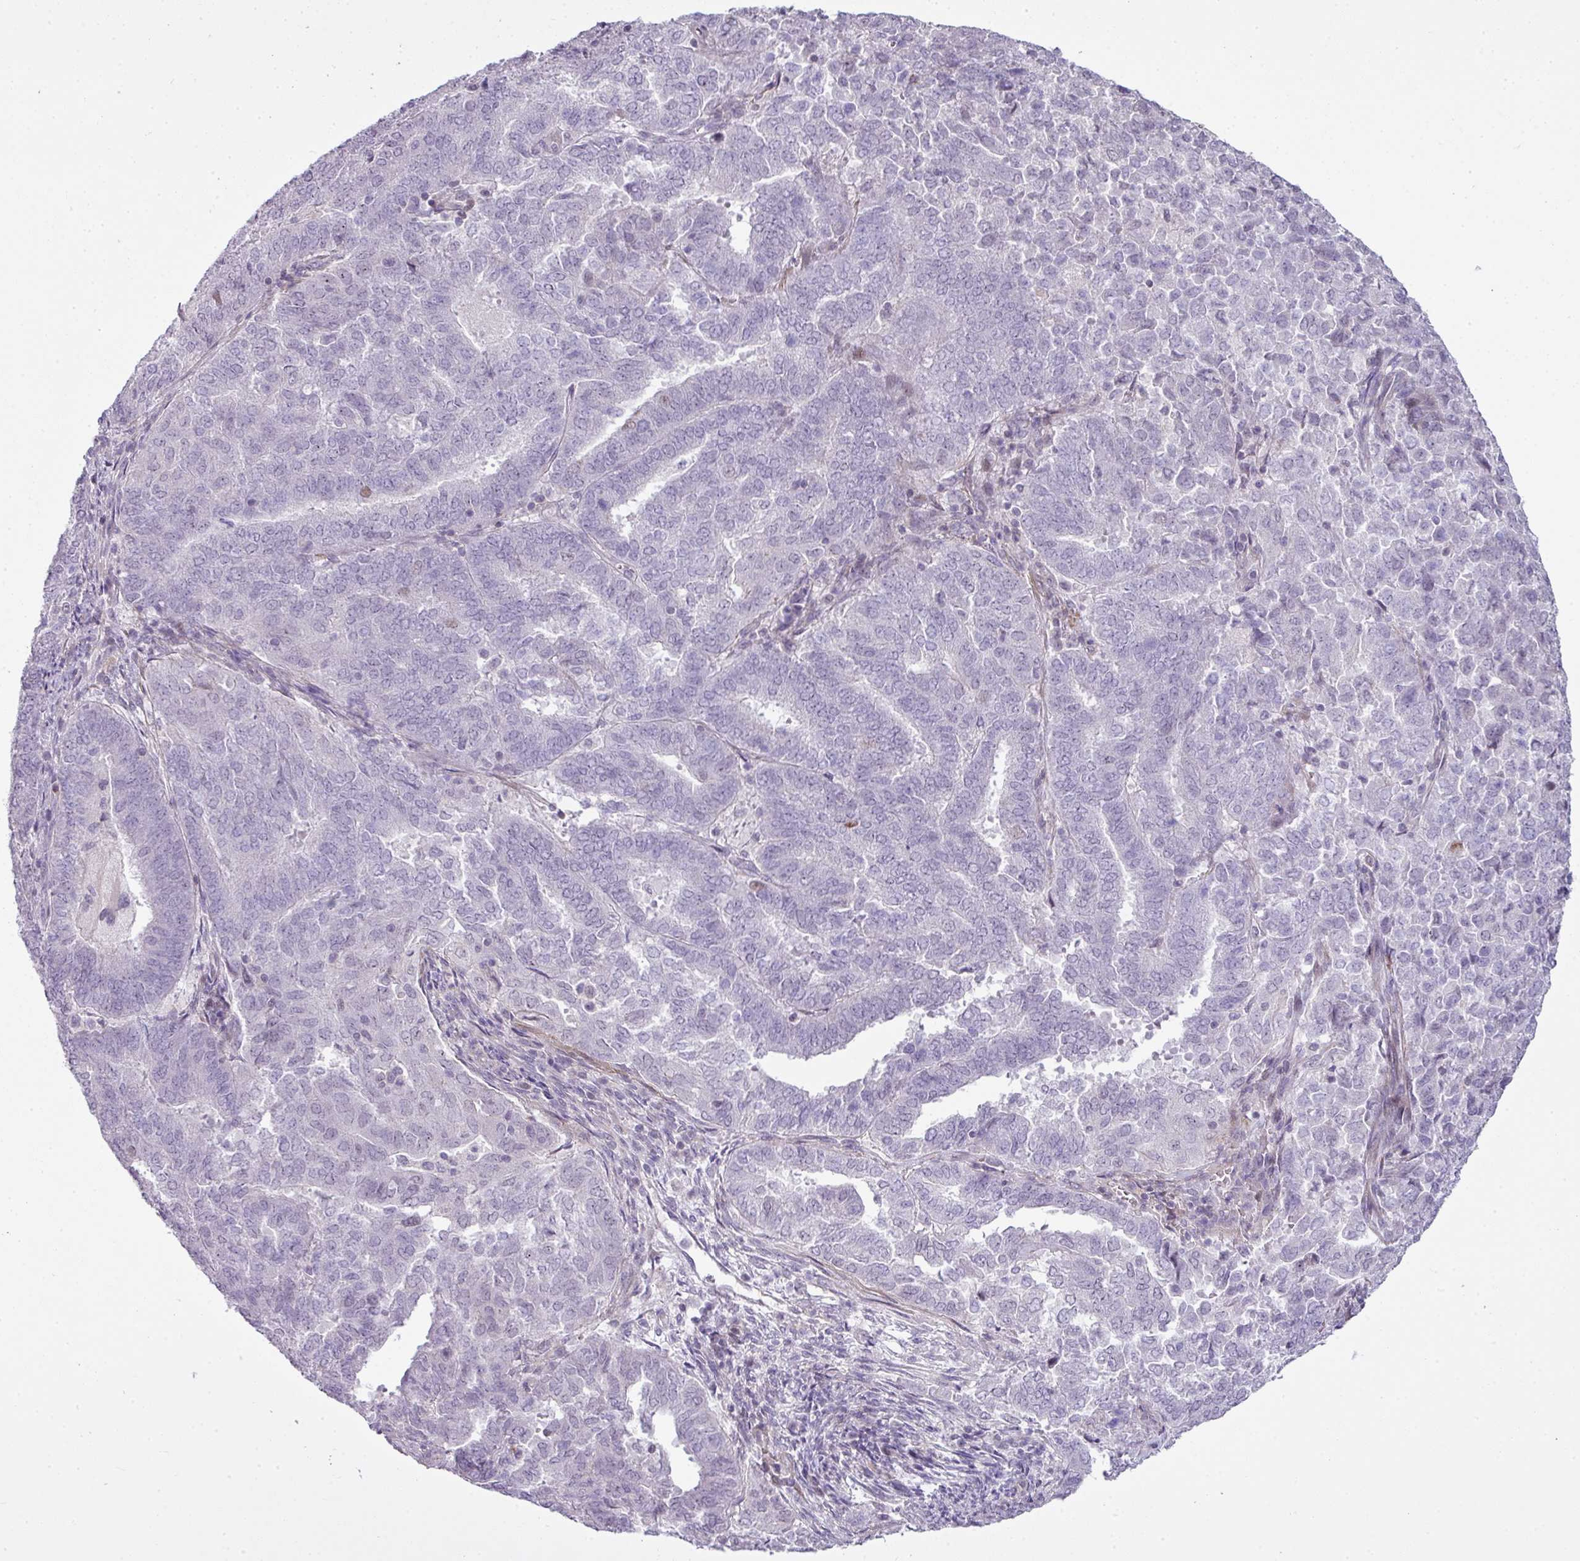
{"staining": {"intensity": "moderate", "quantity": "<25%", "location": "nuclear"}, "tissue": "endometrial cancer", "cell_type": "Tumor cells", "image_type": "cancer", "snomed": [{"axis": "morphology", "description": "Adenocarcinoma, NOS"}, {"axis": "topography", "description": "Endometrium"}], "caption": "High-magnification brightfield microscopy of endometrial cancer stained with DAB (brown) and counterstained with hematoxylin (blue). tumor cells exhibit moderate nuclear positivity is identified in approximately<25% of cells.", "gene": "ZNF688", "patient": {"sex": "female", "age": 72}}